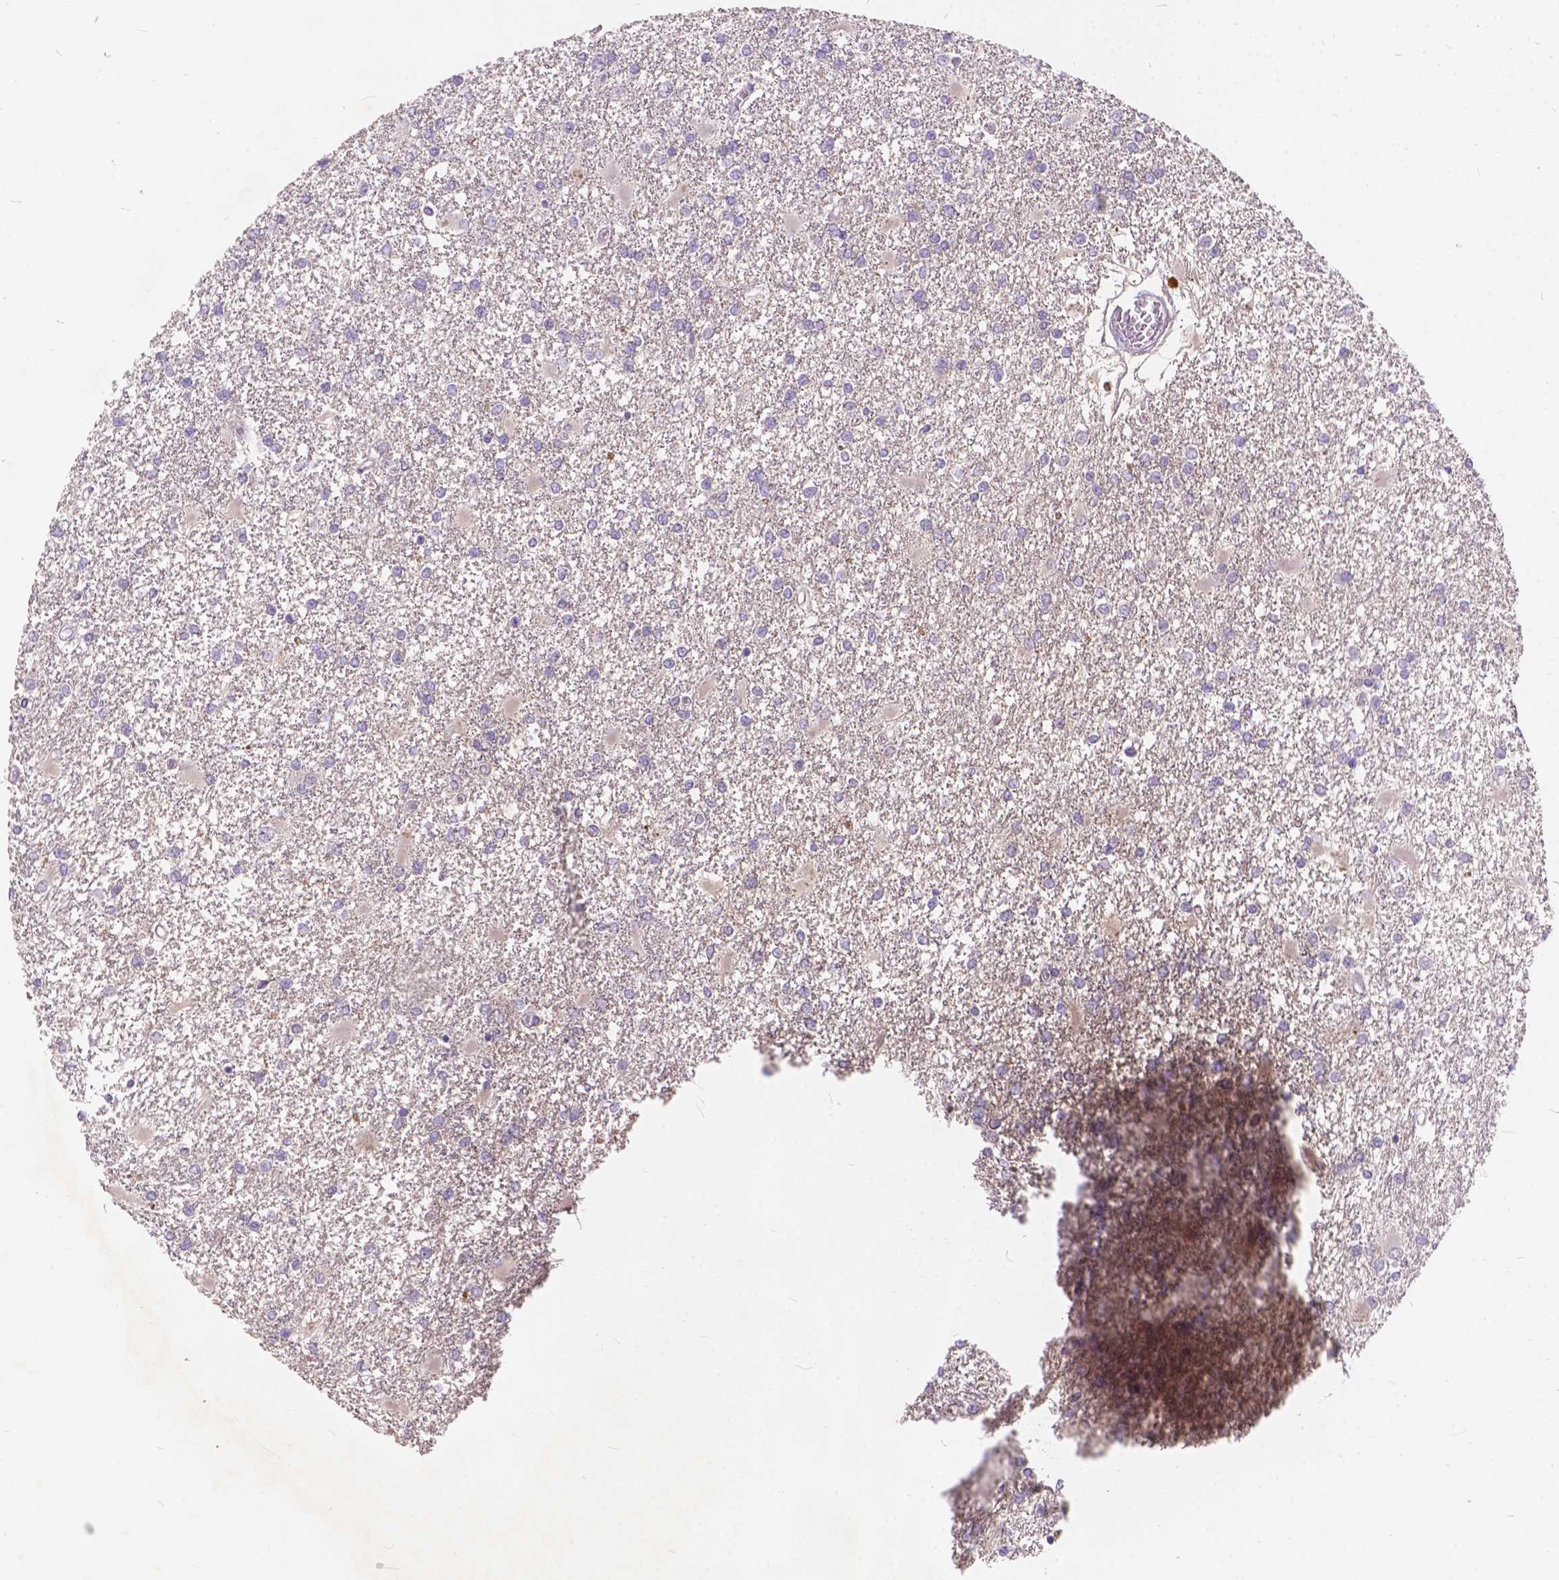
{"staining": {"intensity": "negative", "quantity": "none", "location": "none"}, "tissue": "glioma", "cell_type": "Tumor cells", "image_type": "cancer", "snomed": [{"axis": "morphology", "description": "Glioma, malignant, High grade"}, {"axis": "topography", "description": "Cerebral cortex"}], "caption": "Protein analysis of high-grade glioma (malignant) shows no significant positivity in tumor cells. (DAB IHC visualized using brightfield microscopy, high magnification).", "gene": "PEX11G", "patient": {"sex": "male", "age": 79}}